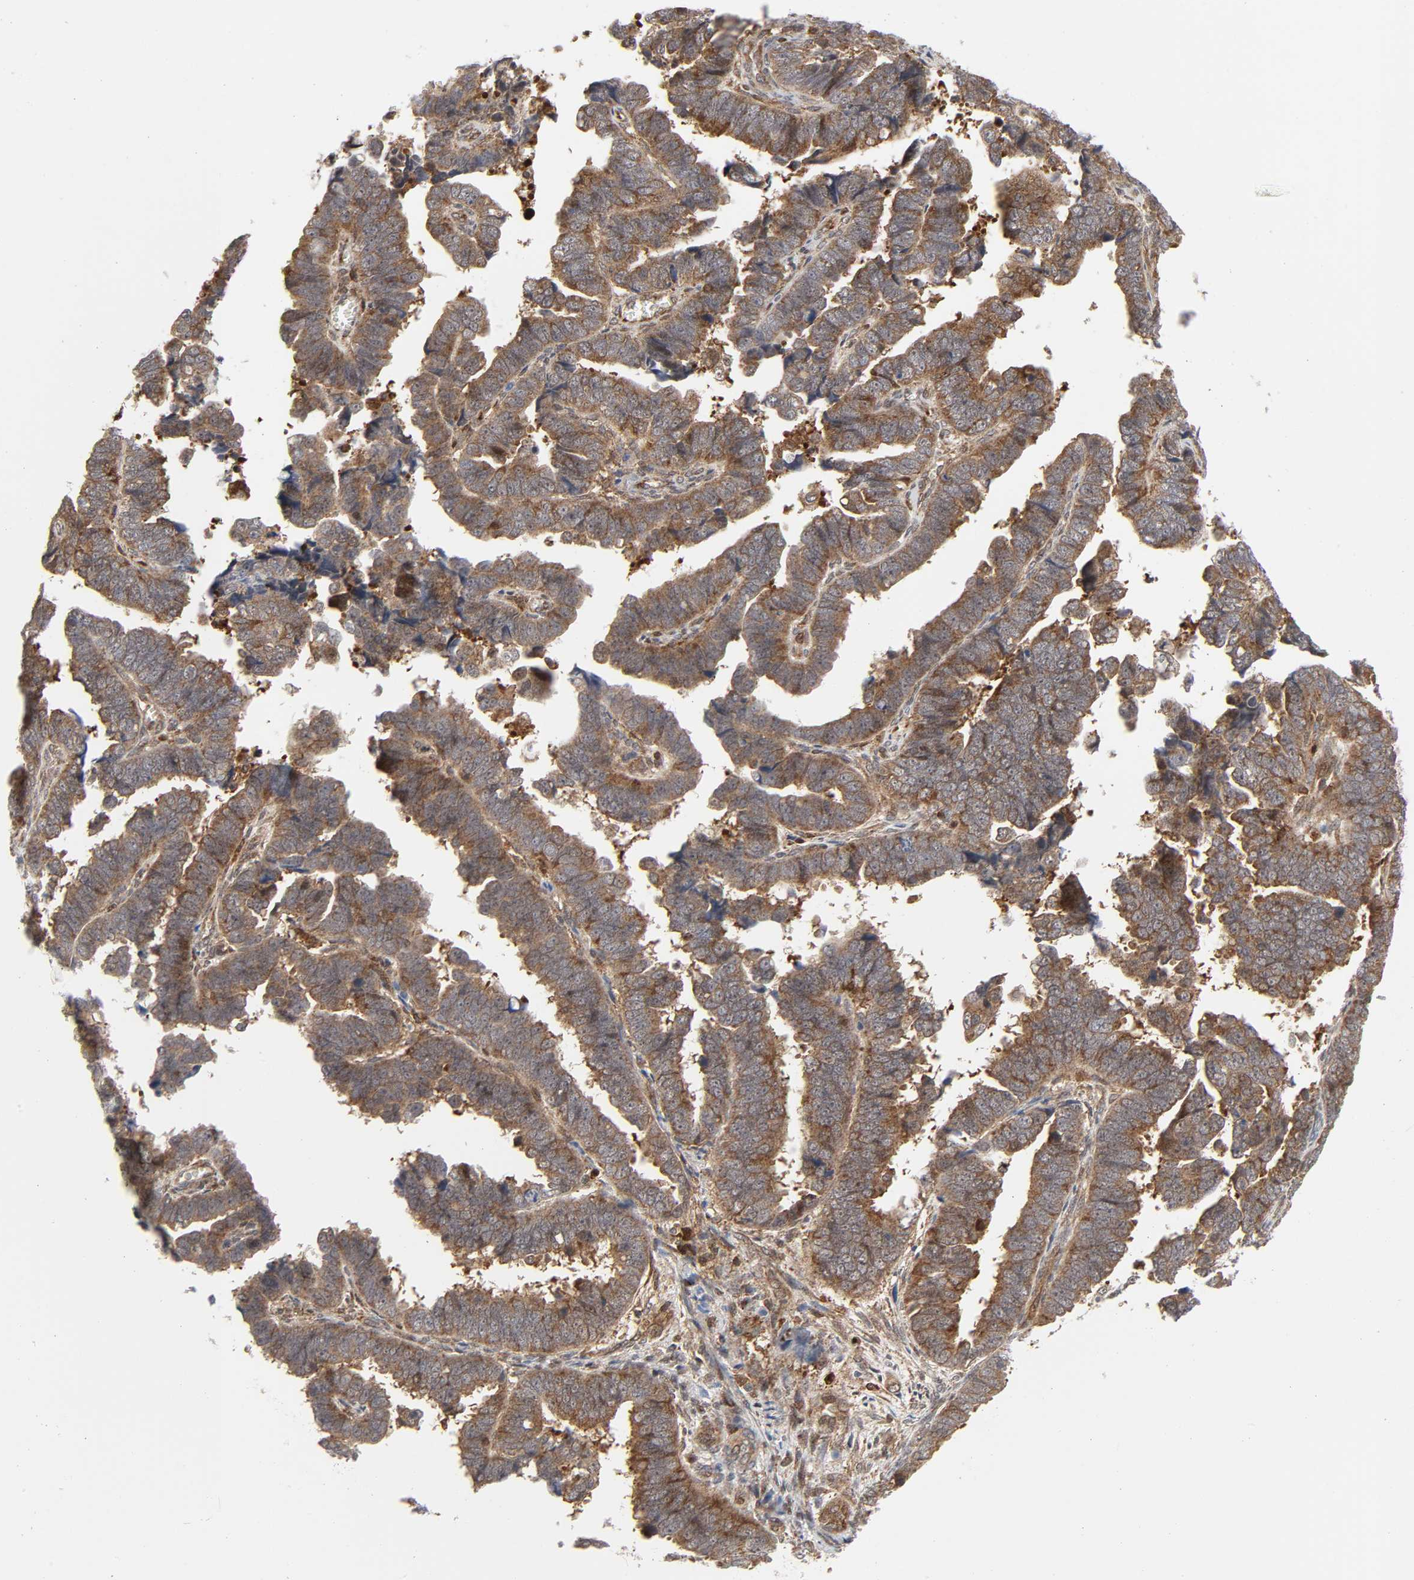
{"staining": {"intensity": "moderate", "quantity": "<25%", "location": "cytoplasmic/membranous"}, "tissue": "endometrial cancer", "cell_type": "Tumor cells", "image_type": "cancer", "snomed": [{"axis": "morphology", "description": "Adenocarcinoma, NOS"}, {"axis": "topography", "description": "Endometrium"}], "caption": "A low amount of moderate cytoplasmic/membranous staining is present in approximately <25% of tumor cells in endometrial cancer (adenocarcinoma) tissue.", "gene": "MAPK1", "patient": {"sex": "female", "age": 75}}